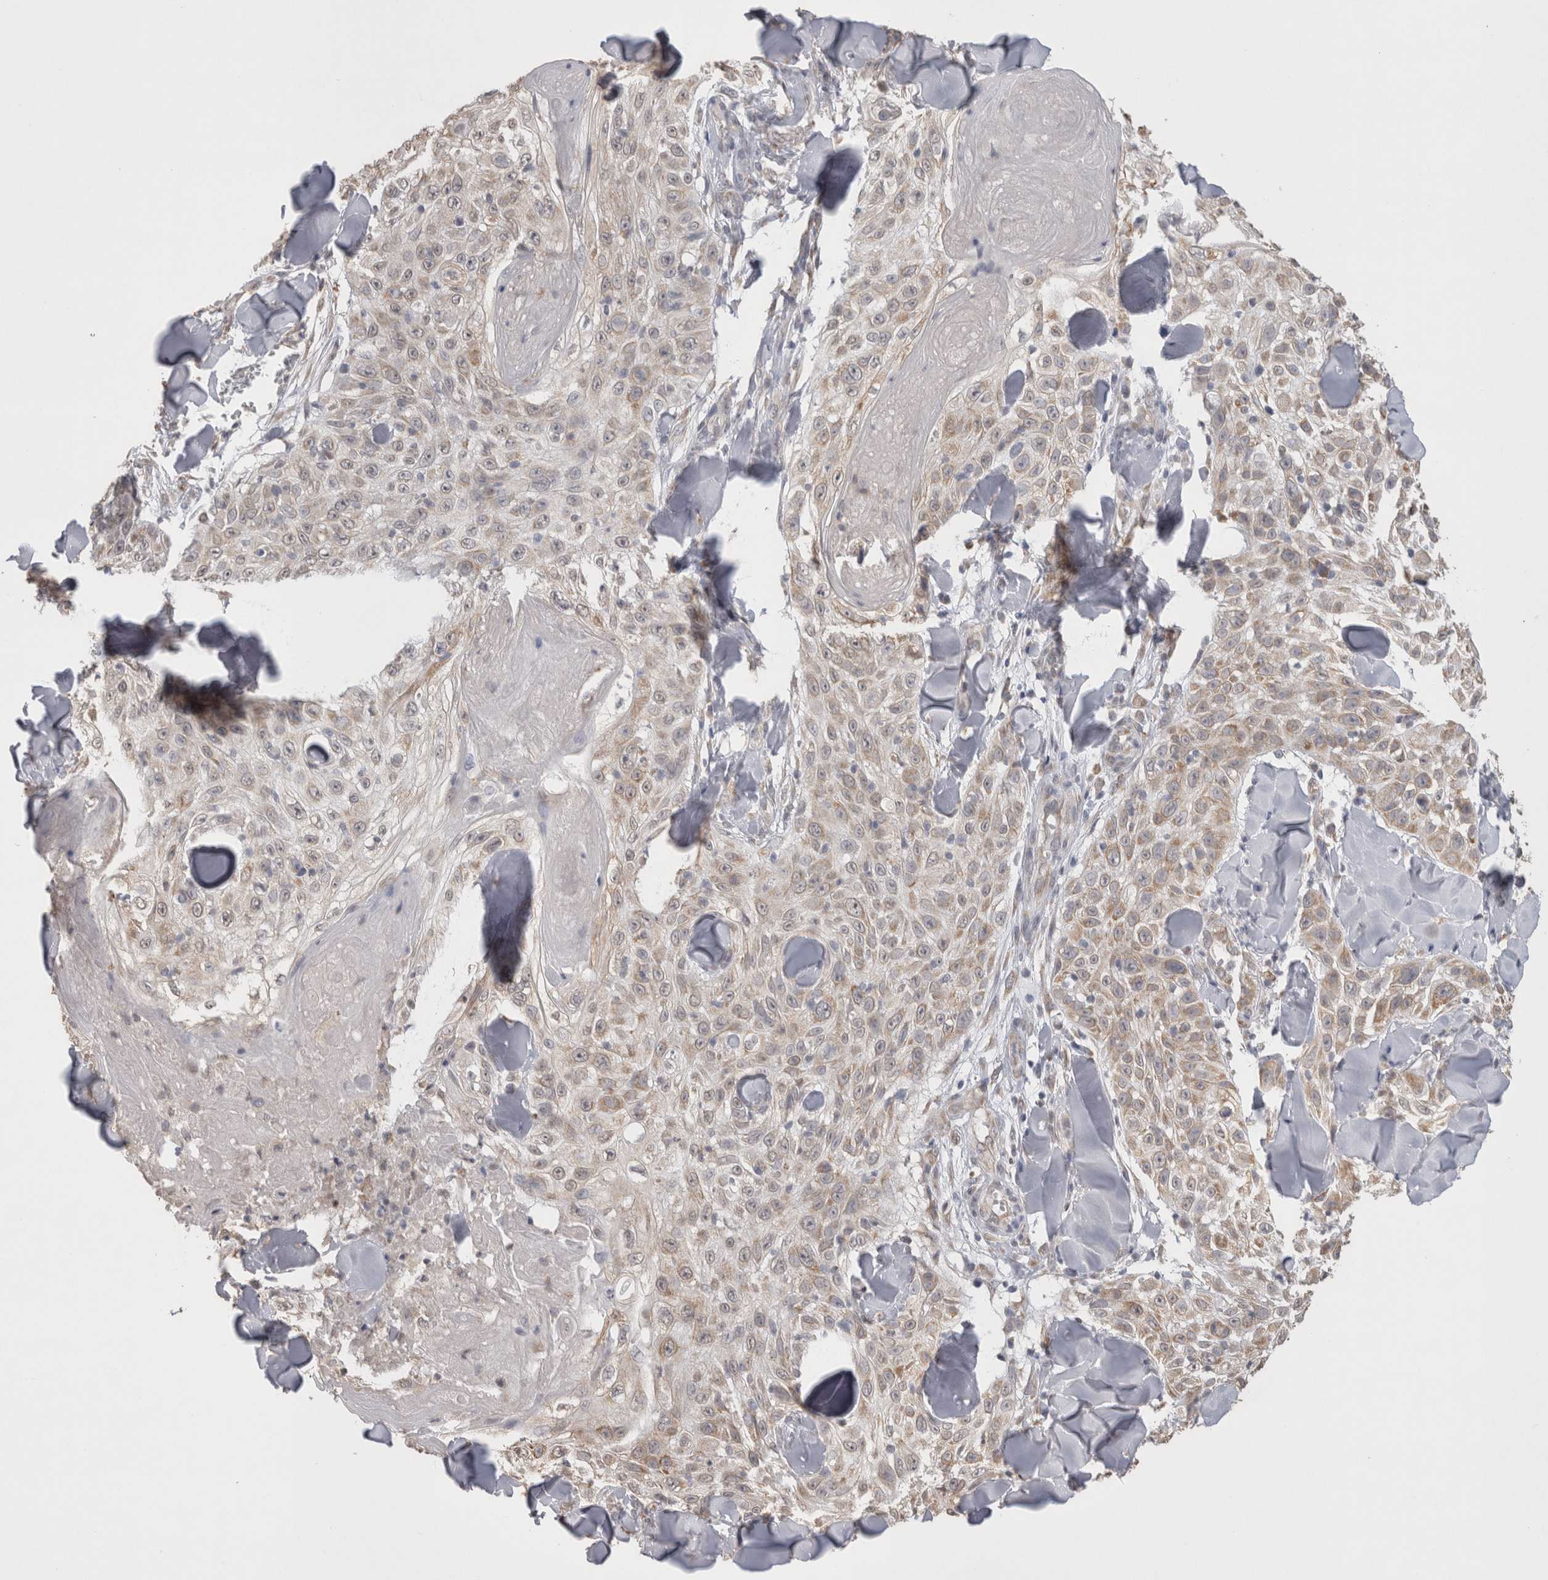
{"staining": {"intensity": "weak", "quantity": "25%-75%", "location": "cytoplasmic/membranous"}, "tissue": "skin cancer", "cell_type": "Tumor cells", "image_type": "cancer", "snomed": [{"axis": "morphology", "description": "Squamous cell carcinoma, NOS"}, {"axis": "topography", "description": "Skin"}], "caption": "Skin cancer (squamous cell carcinoma) stained with a brown dye demonstrates weak cytoplasmic/membranous positive positivity in approximately 25%-75% of tumor cells.", "gene": "NOMO1", "patient": {"sex": "male", "age": 86}}